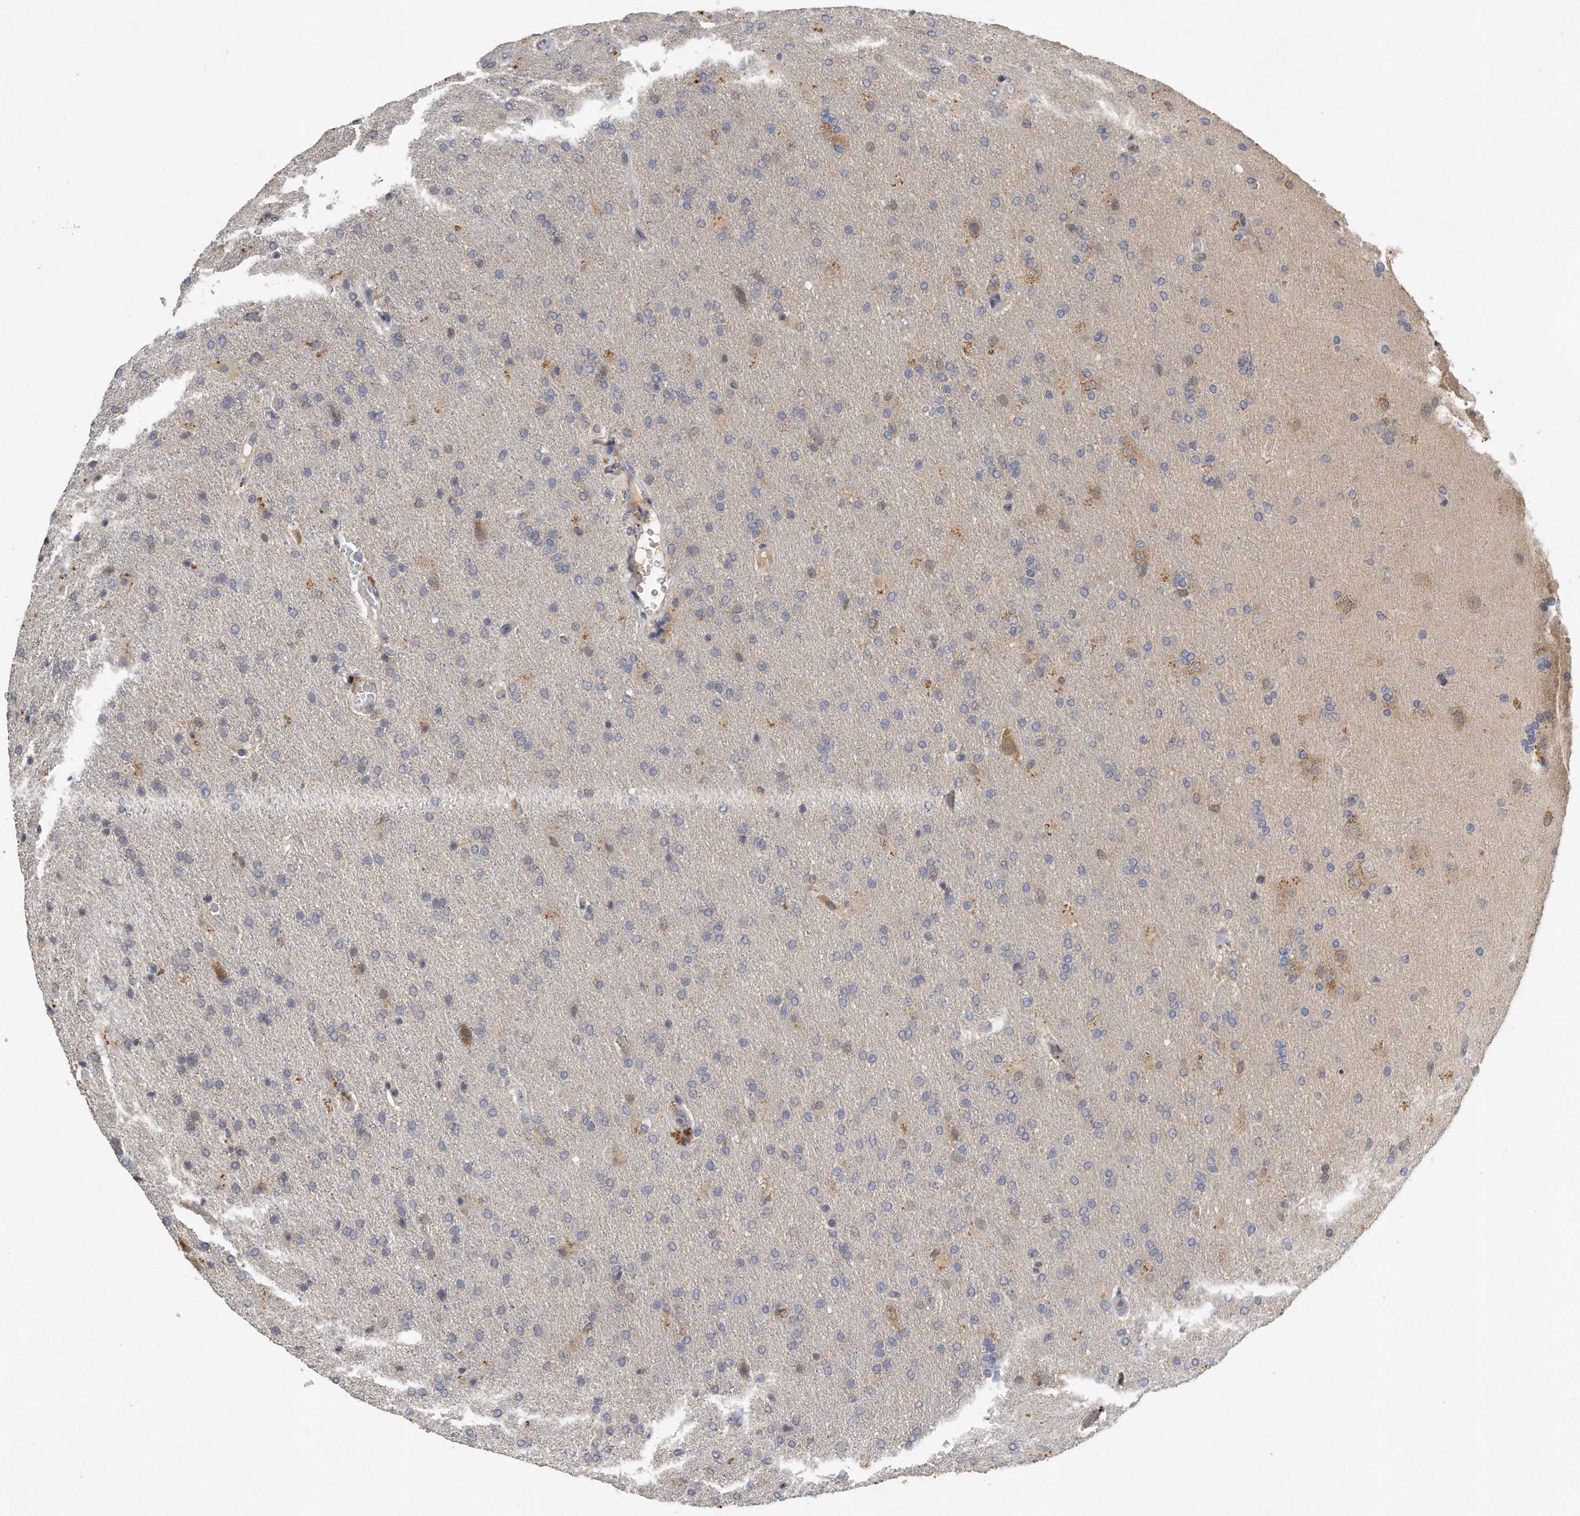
{"staining": {"intensity": "negative", "quantity": "none", "location": "none"}, "tissue": "glioma", "cell_type": "Tumor cells", "image_type": "cancer", "snomed": [{"axis": "morphology", "description": "Glioma, malignant, High grade"}, {"axis": "topography", "description": "Brain"}], "caption": "Immunohistochemistry image of malignant glioma (high-grade) stained for a protein (brown), which reveals no expression in tumor cells.", "gene": "CAMK1", "patient": {"sex": "male", "age": 72}}